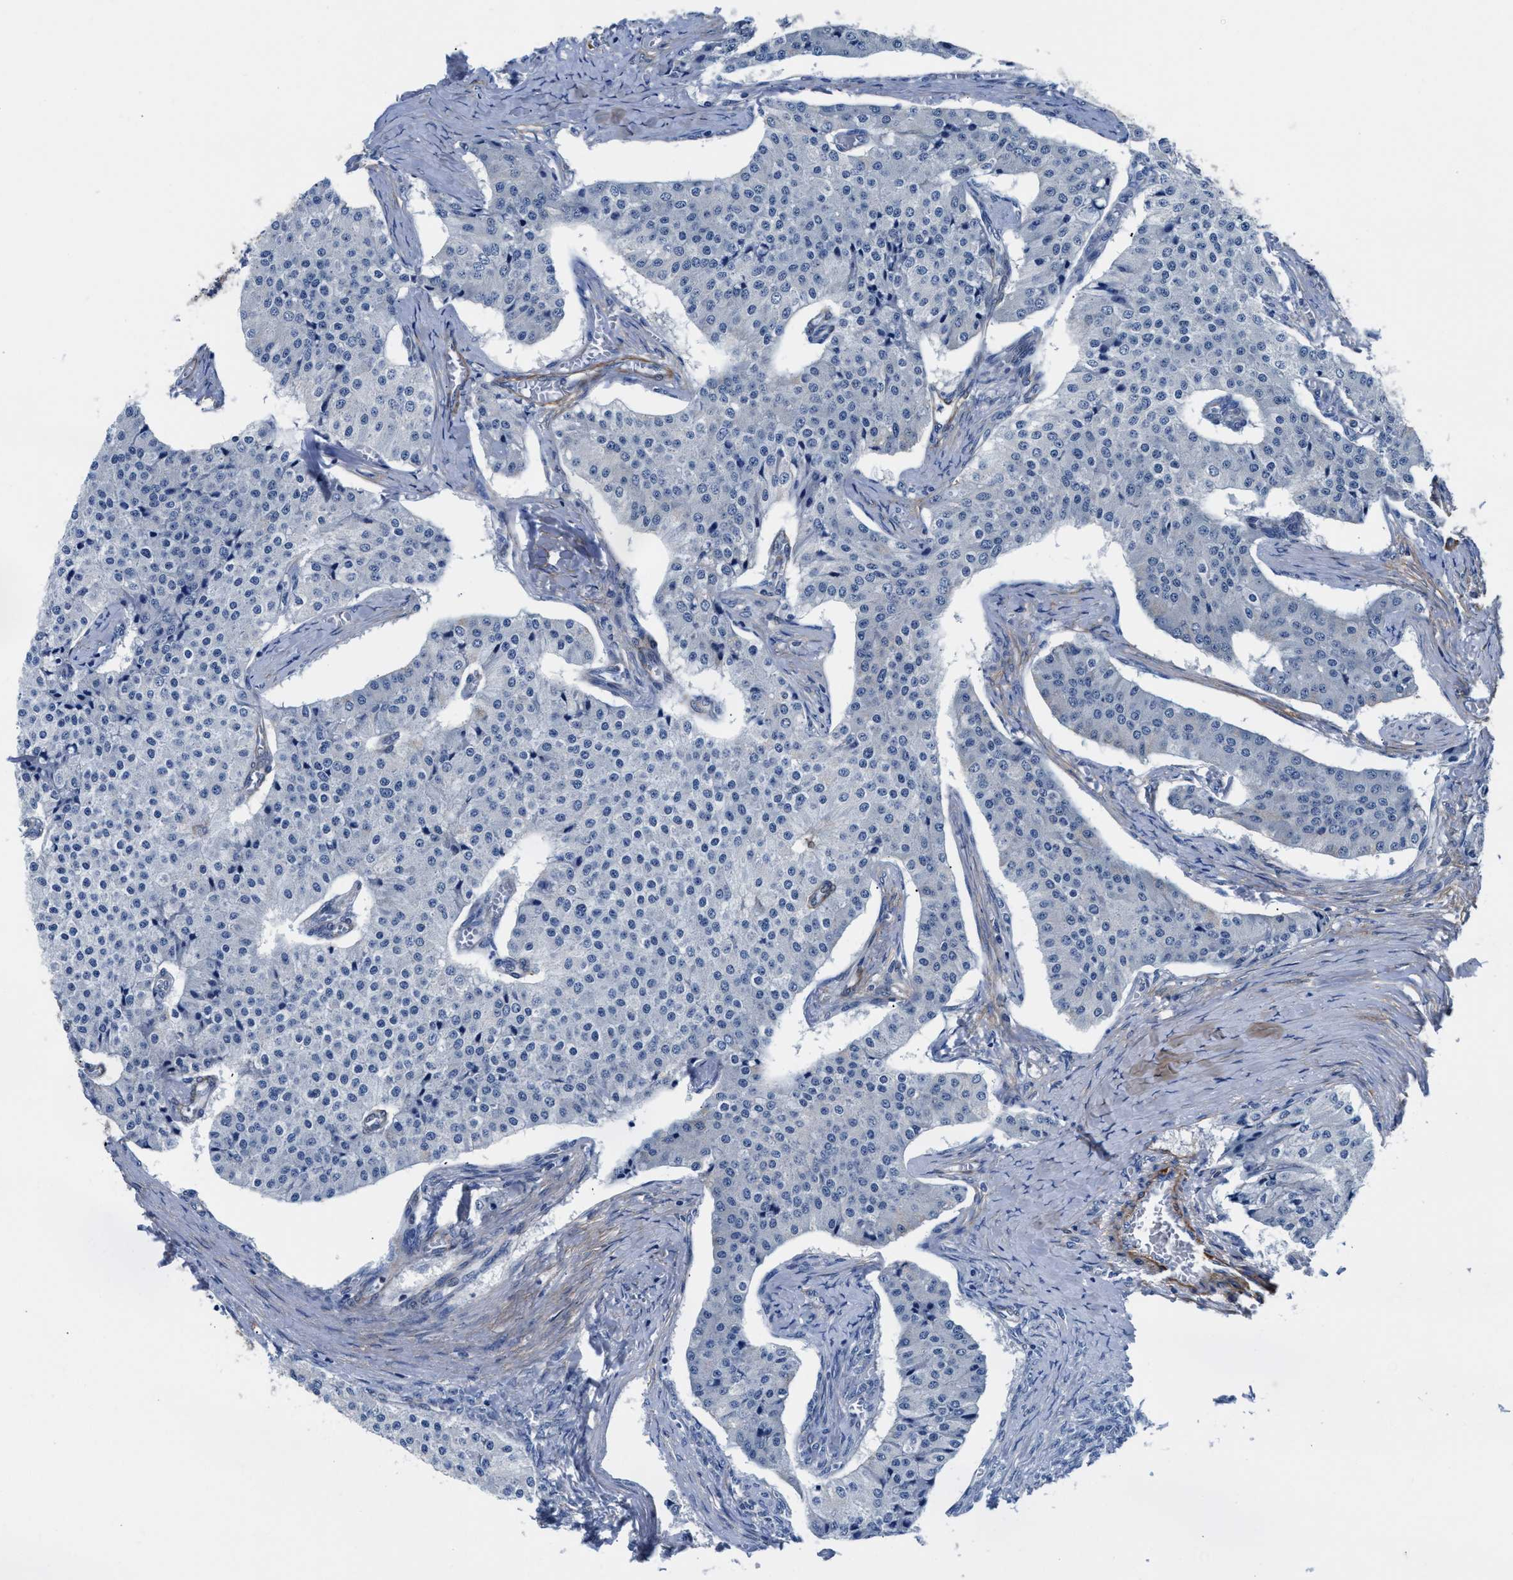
{"staining": {"intensity": "negative", "quantity": "none", "location": "none"}, "tissue": "carcinoid", "cell_type": "Tumor cells", "image_type": "cancer", "snomed": [{"axis": "morphology", "description": "Carcinoid, malignant, NOS"}, {"axis": "topography", "description": "Colon"}], "caption": "A high-resolution photomicrograph shows immunohistochemistry (IHC) staining of carcinoid (malignant), which displays no significant staining in tumor cells.", "gene": "PARG", "patient": {"sex": "female", "age": 52}}